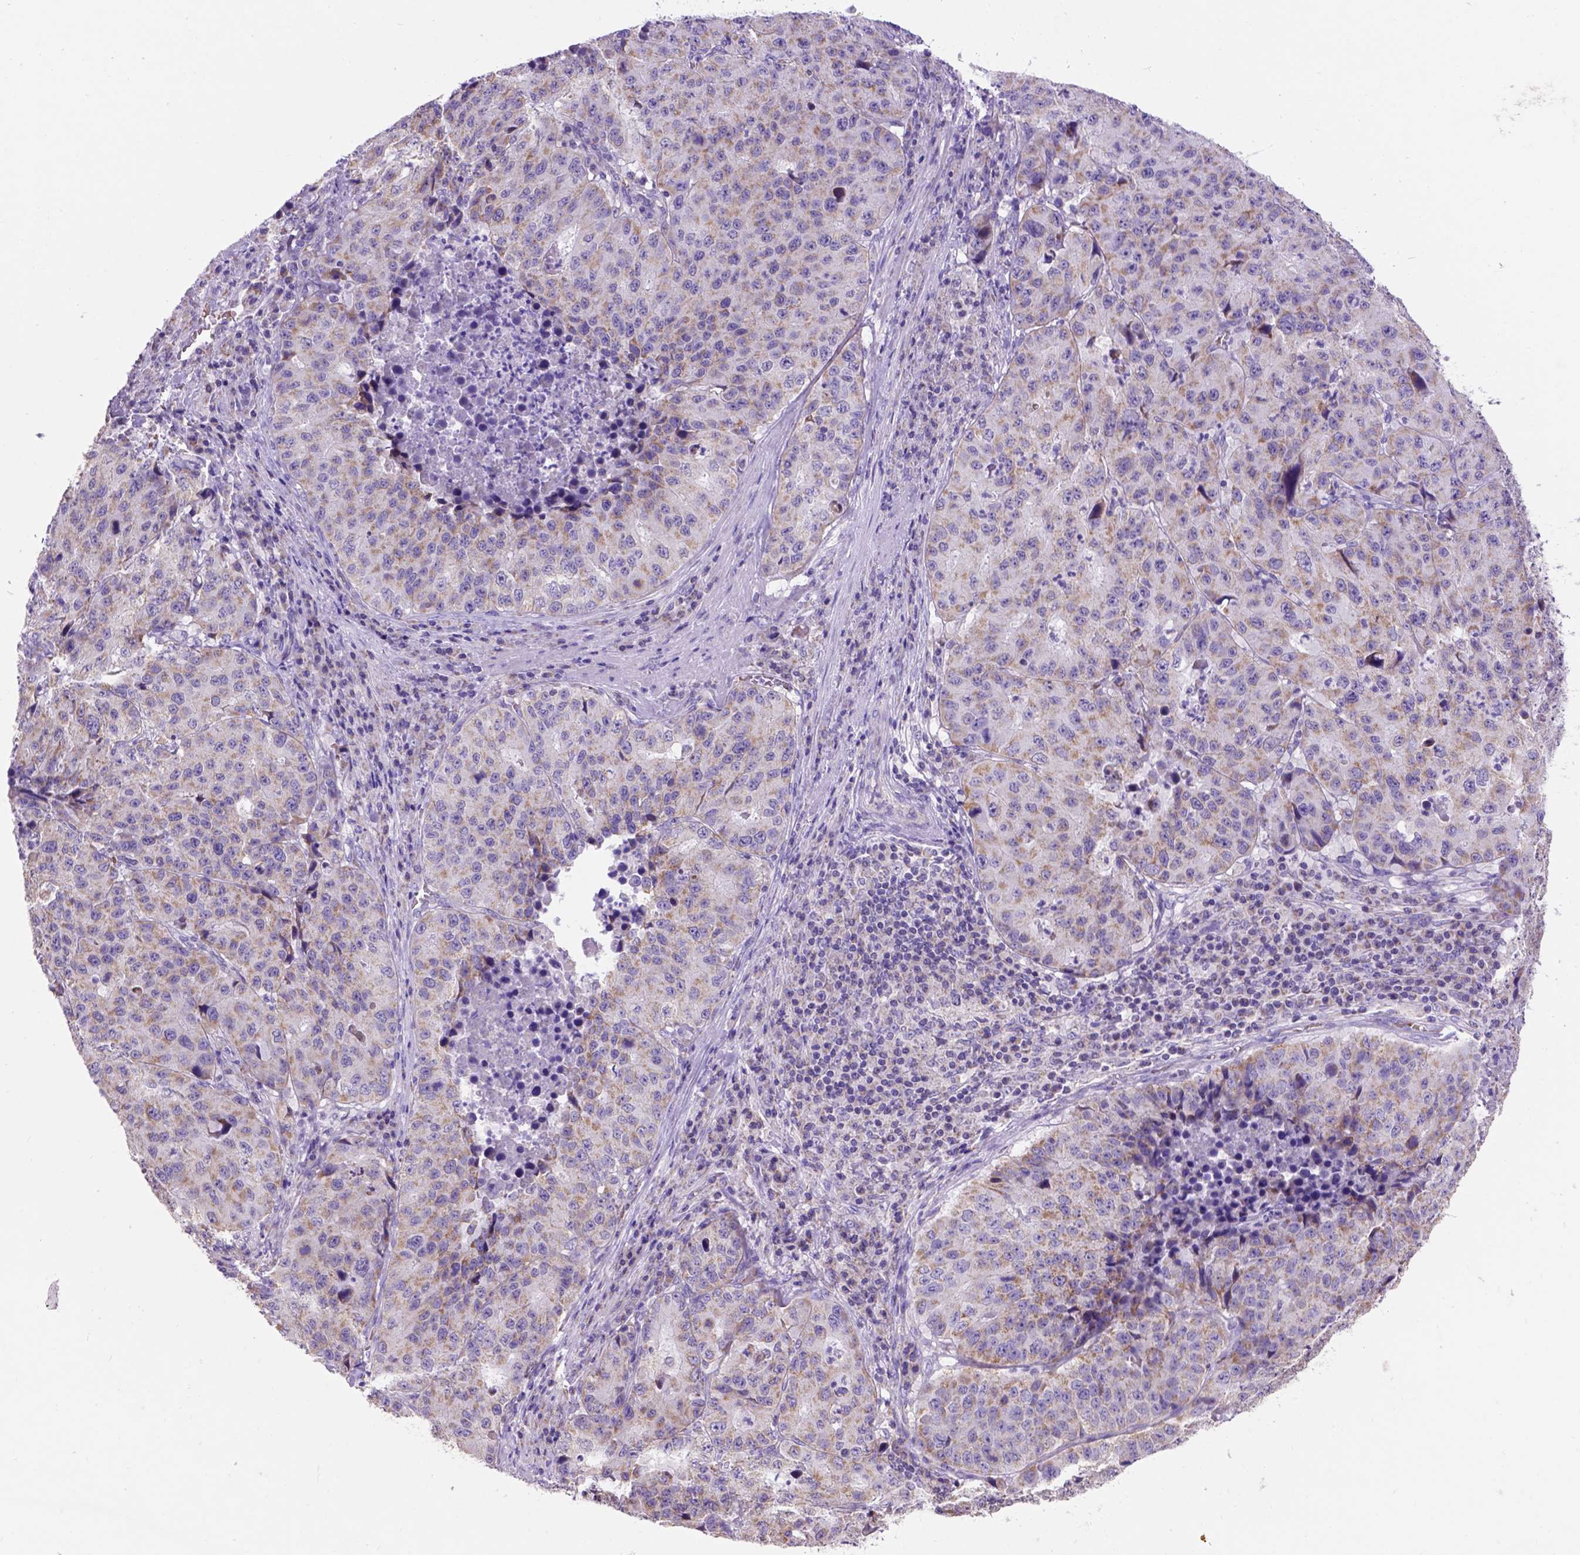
{"staining": {"intensity": "weak", "quantity": ">75%", "location": "cytoplasmic/membranous"}, "tissue": "stomach cancer", "cell_type": "Tumor cells", "image_type": "cancer", "snomed": [{"axis": "morphology", "description": "Adenocarcinoma, NOS"}, {"axis": "topography", "description": "Stomach"}], "caption": "Stomach cancer tissue exhibits weak cytoplasmic/membranous staining in about >75% of tumor cells", "gene": "L2HGDH", "patient": {"sex": "male", "age": 71}}